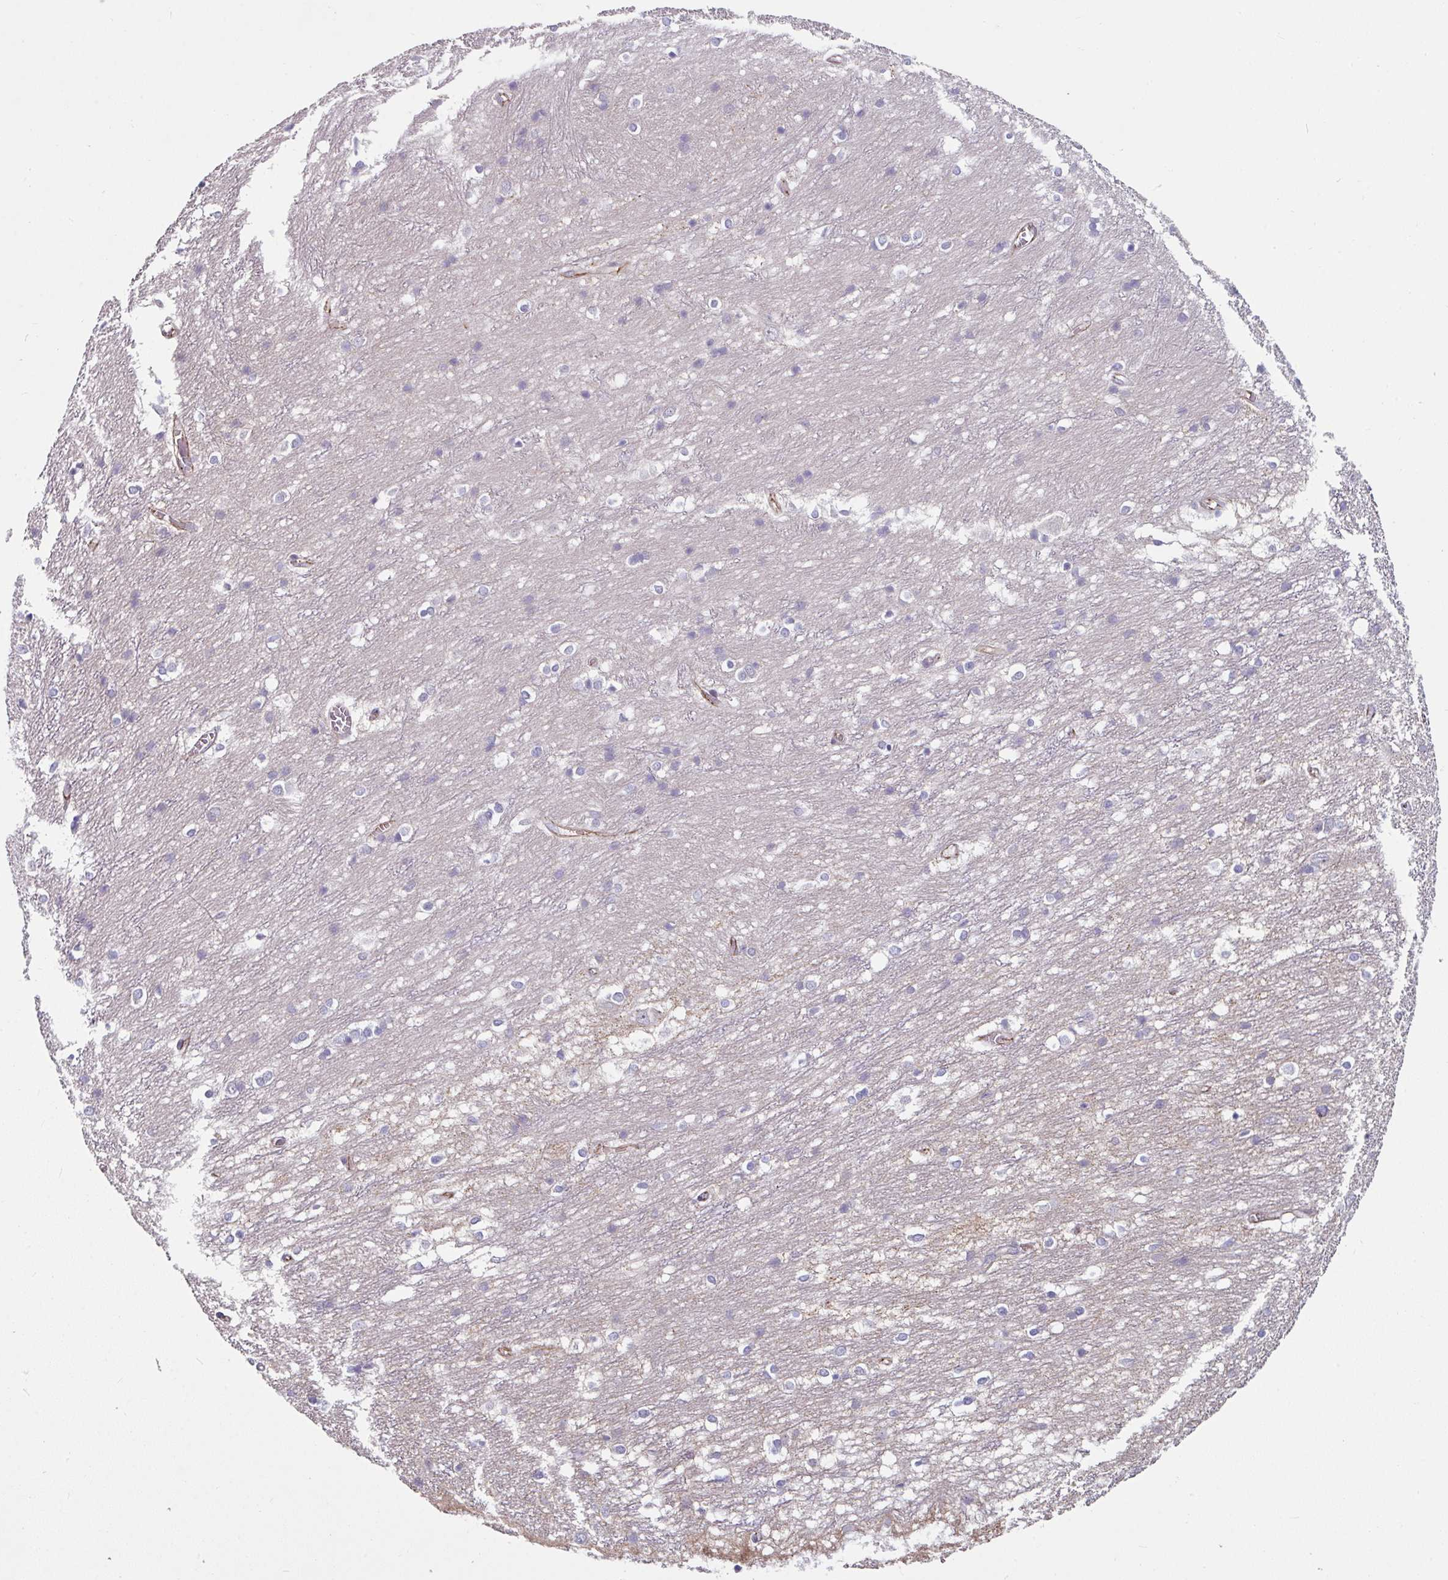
{"staining": {"intensity": "negative", "quantity": "none", "location": "none"}, "tissue": "caudate", "cell_type": "Glial cells", "image_type": "normal", "snomed": [{"axis": "morphology", "description": "Normal tissue, NOS"}, {"axis": "topography", "description": "Lateral ventricle wall"}], "caption": "This photomicrograph is of normal caudate stained with IHC to label a protein in brown with the nuclei are counter-stained blue. There is no staining in glial cells. Brightfield microscopy of IHC stained with DAB (3,3'-diaminobenzidine) (brown) and hematoxylin (blue), captured at high magnification.", "gene": "JUP", "patient": {"sex": "male", "age": 37}}